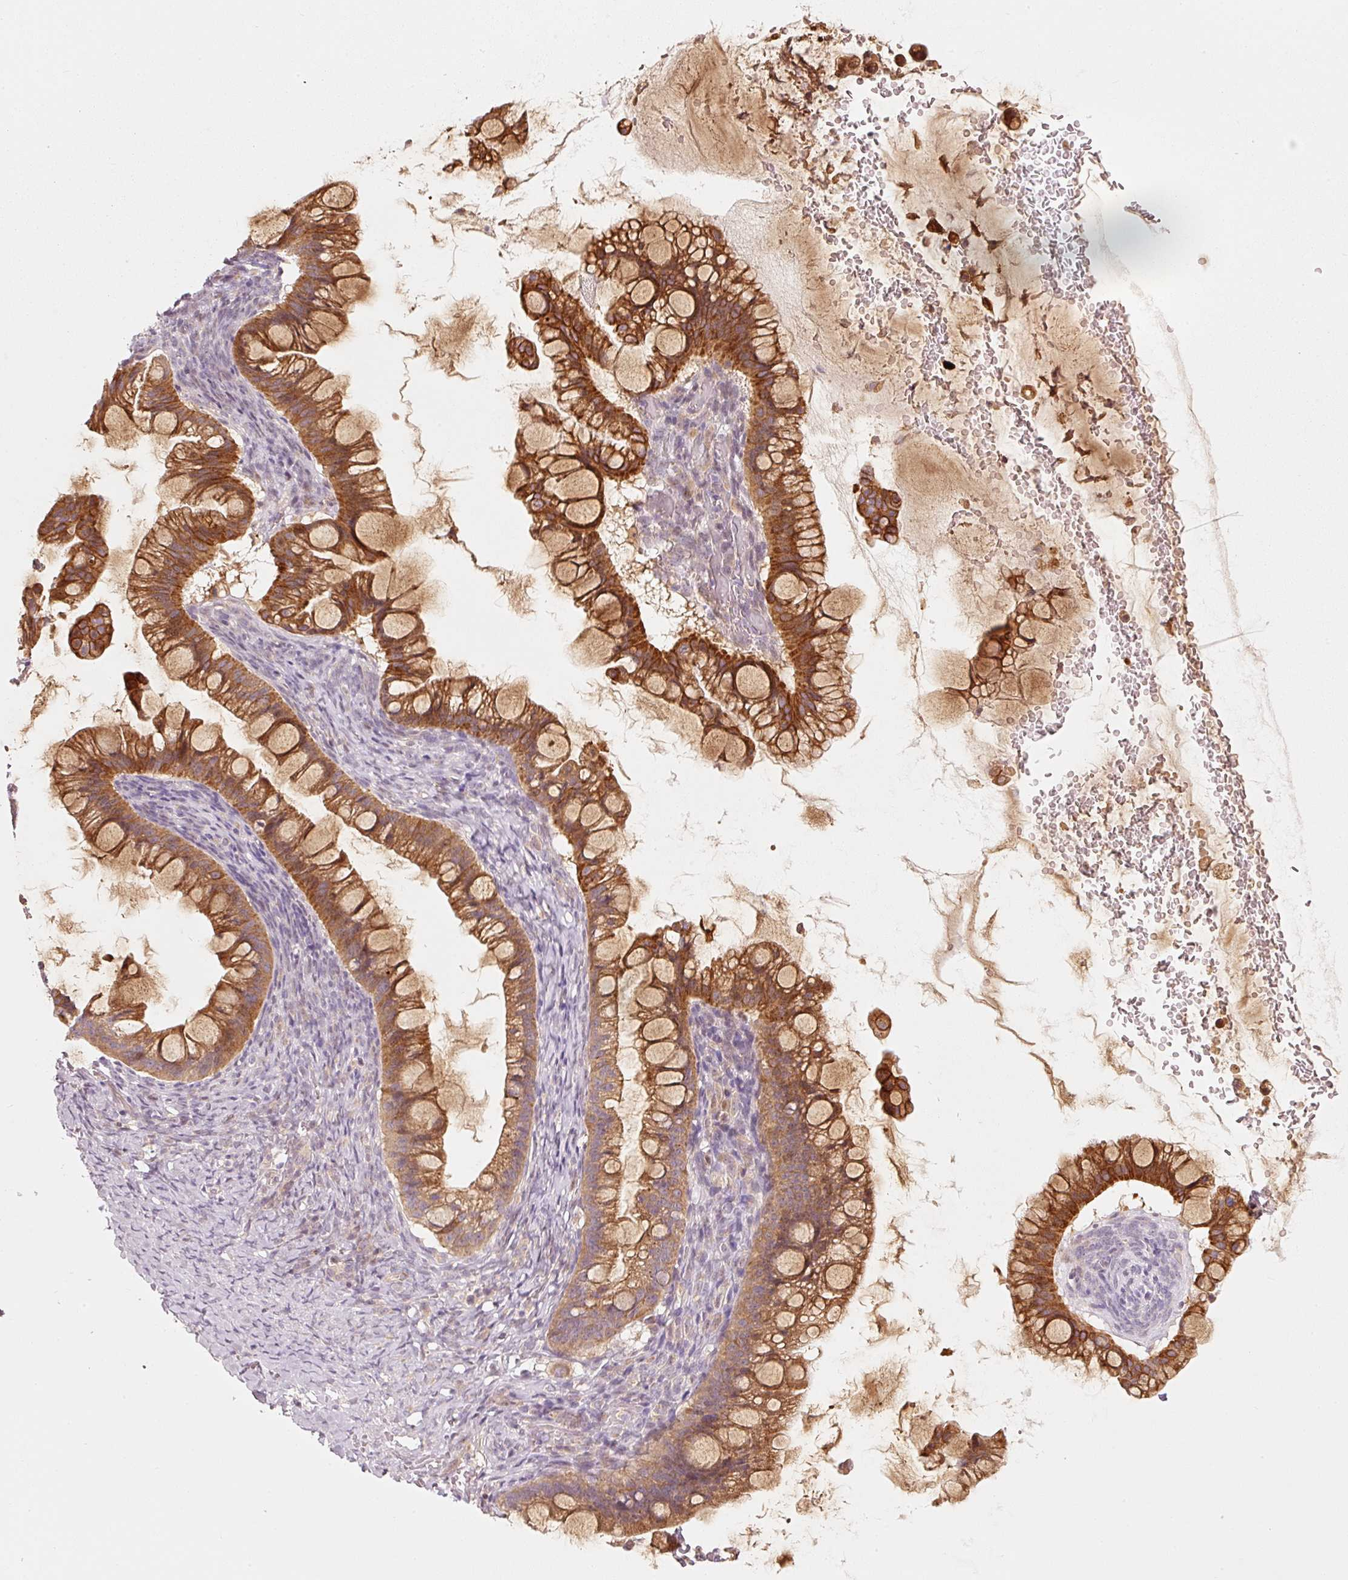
{"staining": {"intensity": "strong", "quantity": ">75%", "location": "cytoplasmic/membranous"}, "tissue": "ovarian cancer", "cell_type": "Tumor cells", "image_type": "cancer", "snomed": [{"axis": "morphology", "description": "Cystadenocarcinoma, mucinous, NOS"}, {"axis": "topography", "description": "Ovary"}], "caption": "IHC staining of ovarian cancer, which shows high levels of strong cytoplasmic/membranous staining in about >75% of tumor cells indicating strong cytoplasmic/membranous protein expression. The staining was performed using DAB (3,3'-diaminobenzidine) (brown) for protein detection and nuclei were counterstained in hematoxylin (blue).", "gene": "MAP10", "patient": {"sex": "female", "age": 73}}